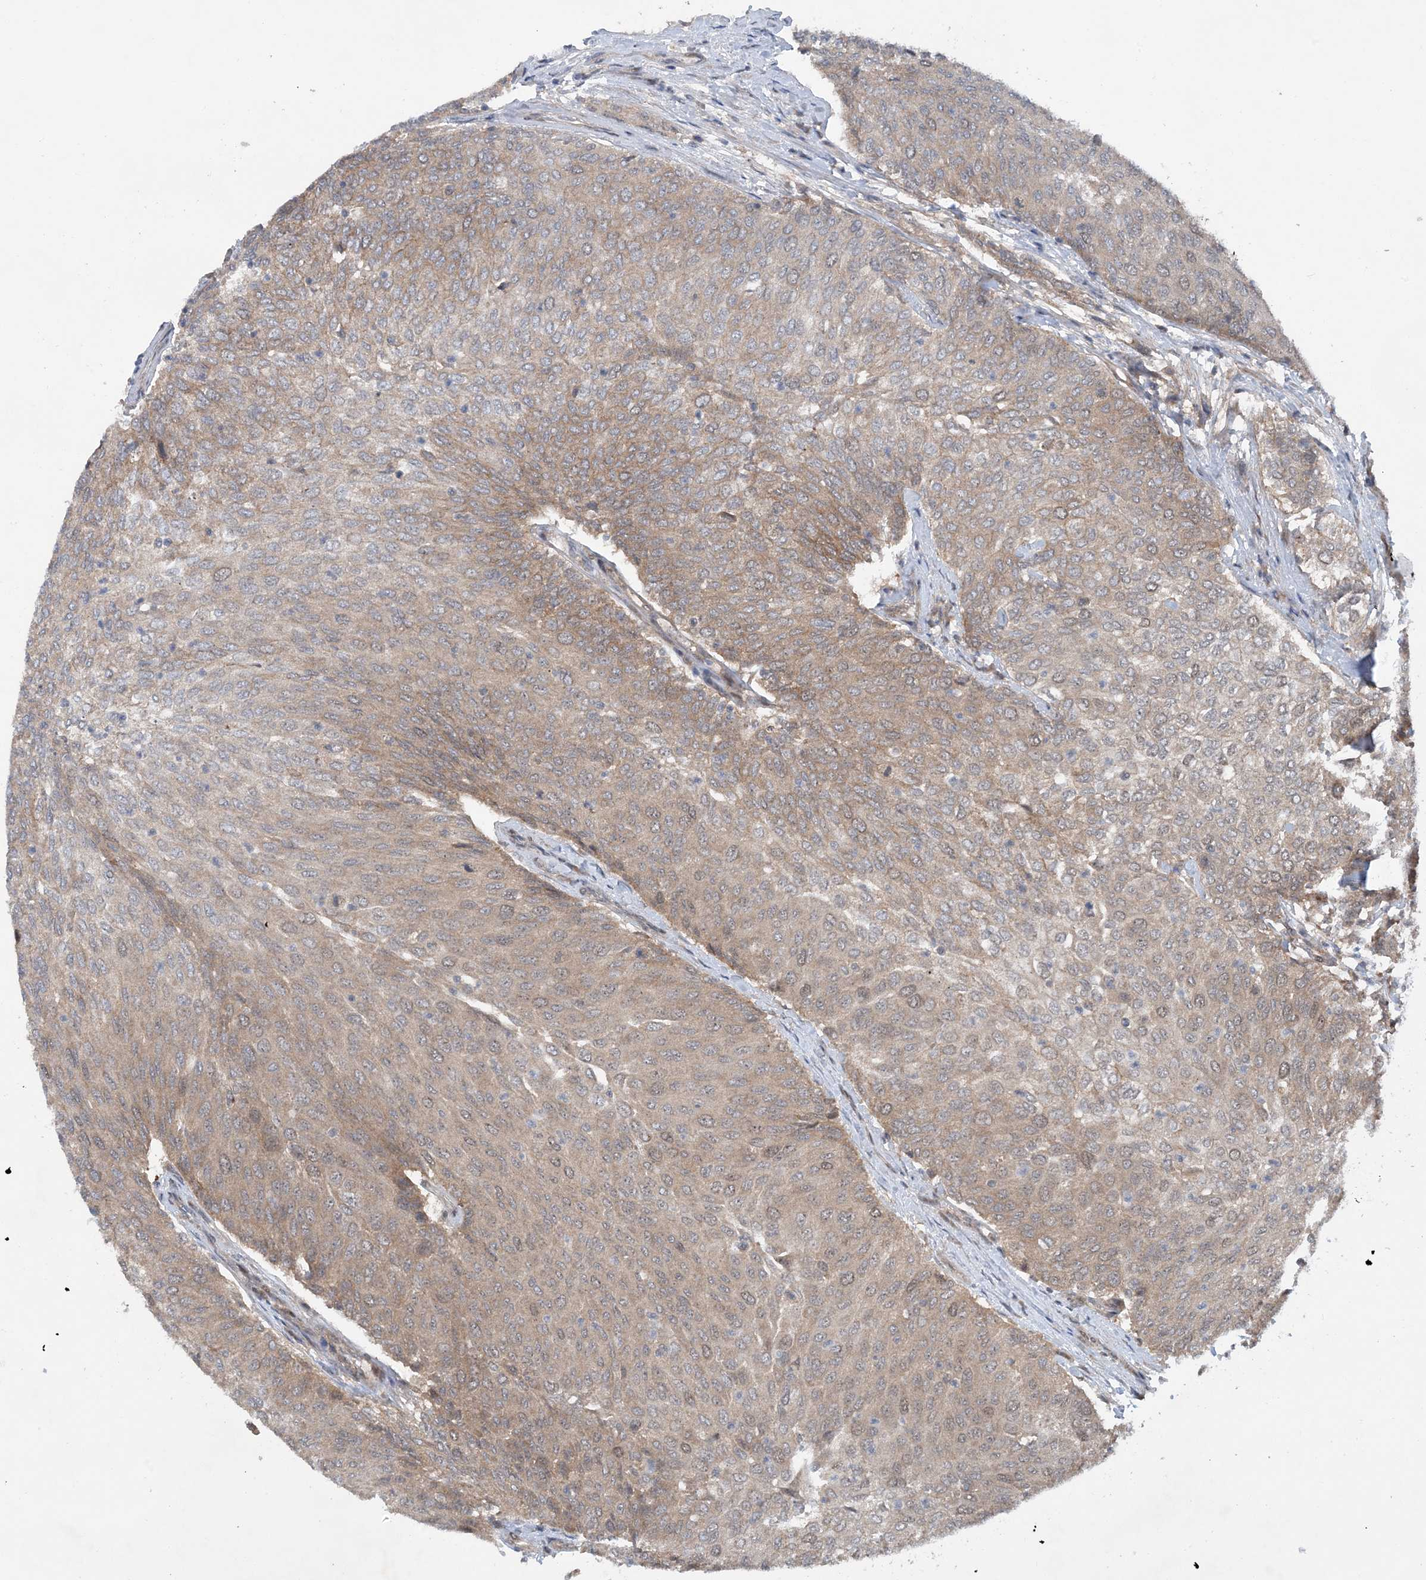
{"staining": {"intensity": "moderate", "quantity": "25%-75%", "location": "cytoplasmic/membranous"}, "tissue": "urothelial cancer", "cell_type": "Tumor cells", "image_type": "cancer", "snomed": [{"axis": "morphology", "description": "Urothelial carcinoma, Low grade"}, {"axis": "topography", "description": "Urinary bladder"}], "caption": "Human urothelial cancer stained with a protein marker reveals moderate staining in tumor cells.", "gene": "HEMK1", "patient": {"sex": "female", "age": 79}}